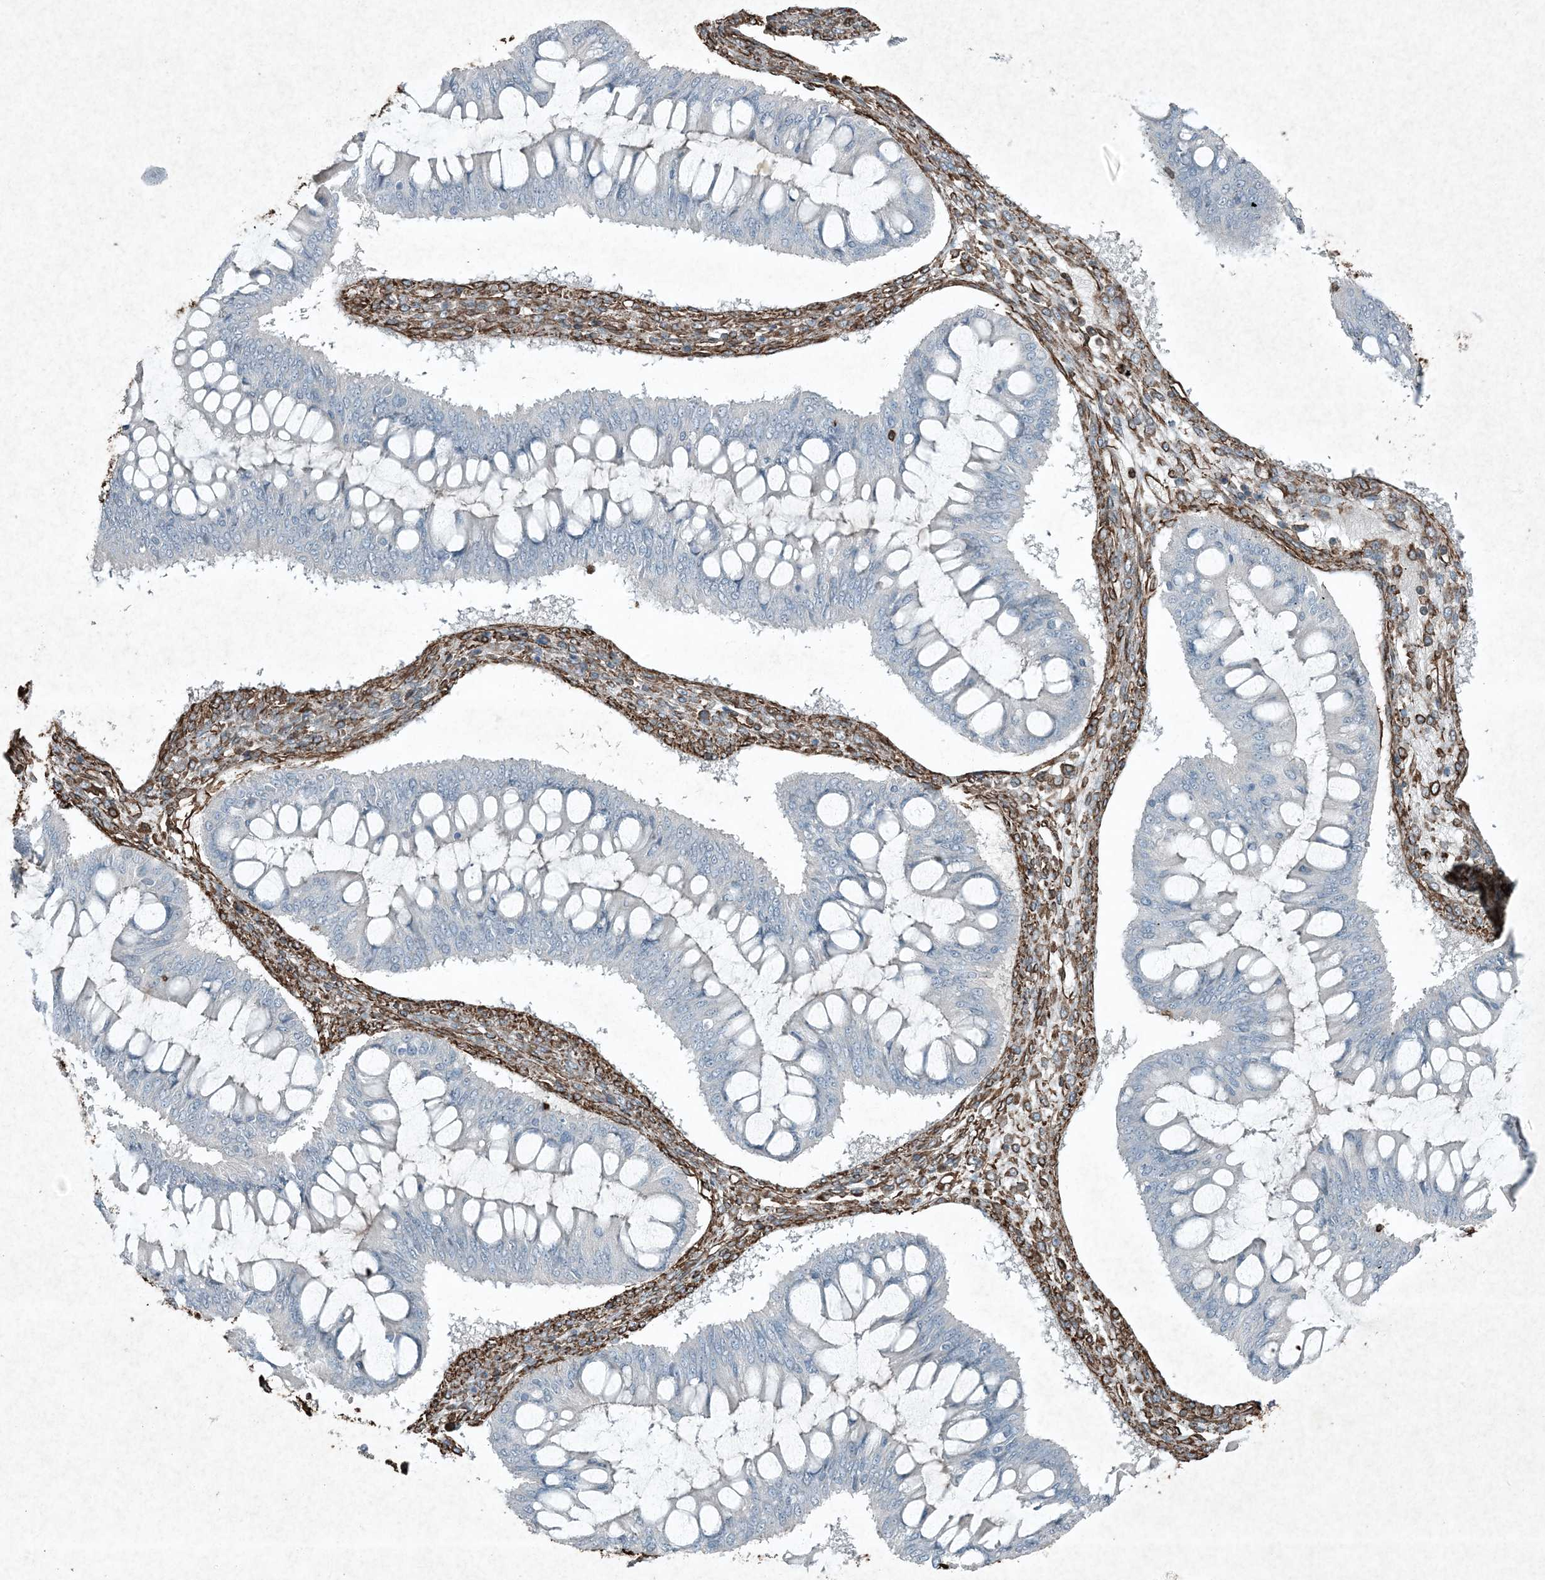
{"staining": {"intensity": "negative", "quantity": "none", "location": "none"}, "tissue": "ovarian cancer", "cell_type": "Tumor cells", "image_type": "cancer", "snomed": [{"axis": "morphology", "description": "Cystadenocarcinoma, mucinous, NOS"}, {"axis": "topography", "description": "Ovary"}], "caption": "Tumor cells show no significant staining in ovarian cancer (mucinous cystadenocarcinoma).", "gene": "RYK", "patient": {"sex": "female", "age": 73}}